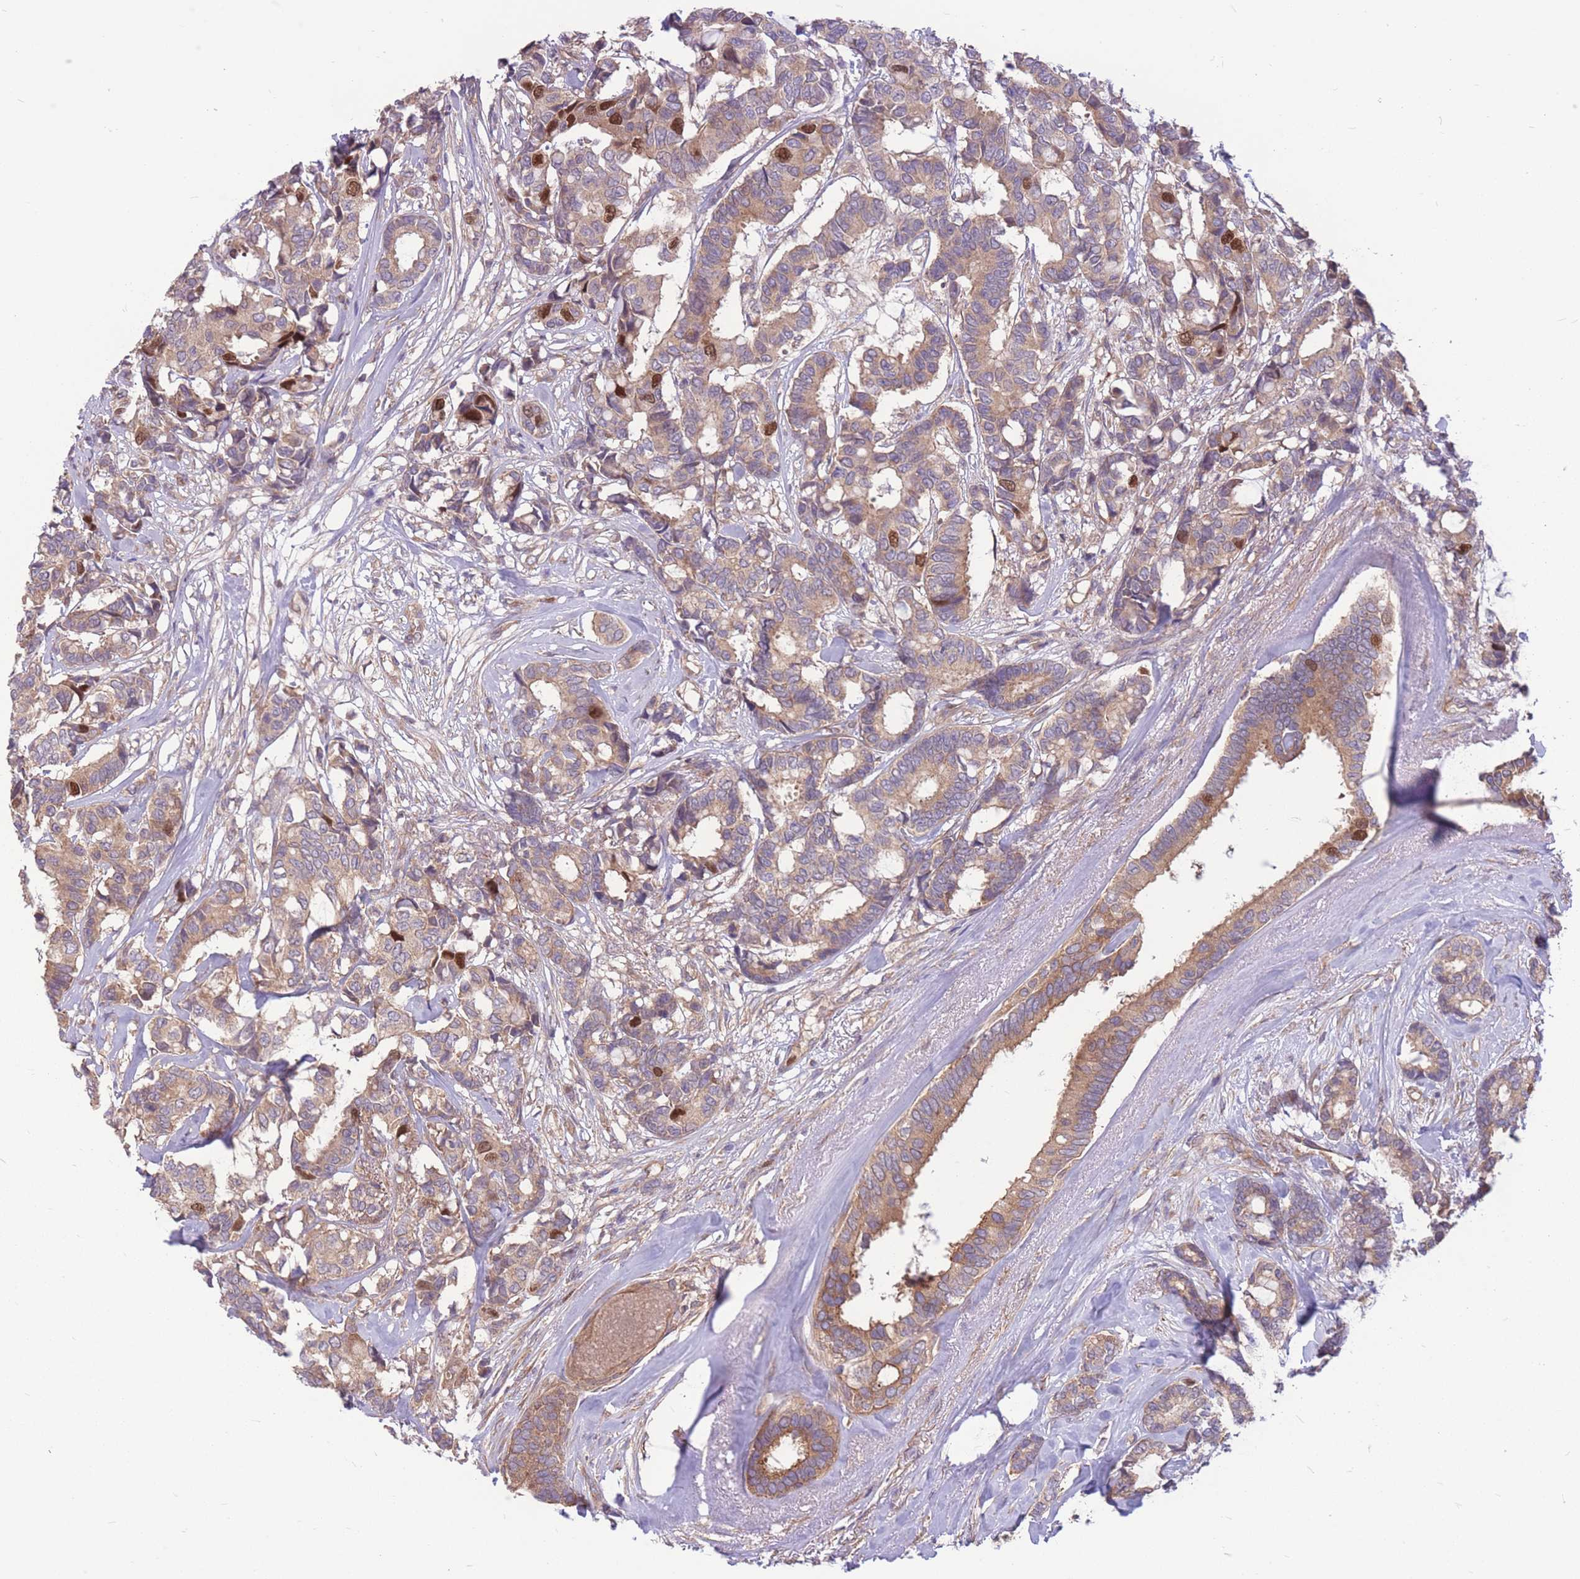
{"staining": {"intensity": "strong", "quantity": "<25%", "location": "cytoplasmic/membranous,nuclear"}, "tissue": "breast cancer", "cell_type": "Tumor cells", "image_type": "cancer", "snomed": [{"axis": "morphology", "description": "Duct carcinoma"}, {"axis": "topography", "description": "Breast"}], "caption": "High-magnification brightfield microscopy of breast intraductal carcinoma stained with DAB (3,3'-diaminobenzidine) (brown) and counterstained with hematoxylin (blue). tumor cells exhibit strong cytoplasmic/membranous and nuclear positivity is present in about<25% of cells.", "gene": "GMNN", "patient": {"sex": "female", "age": 87}}